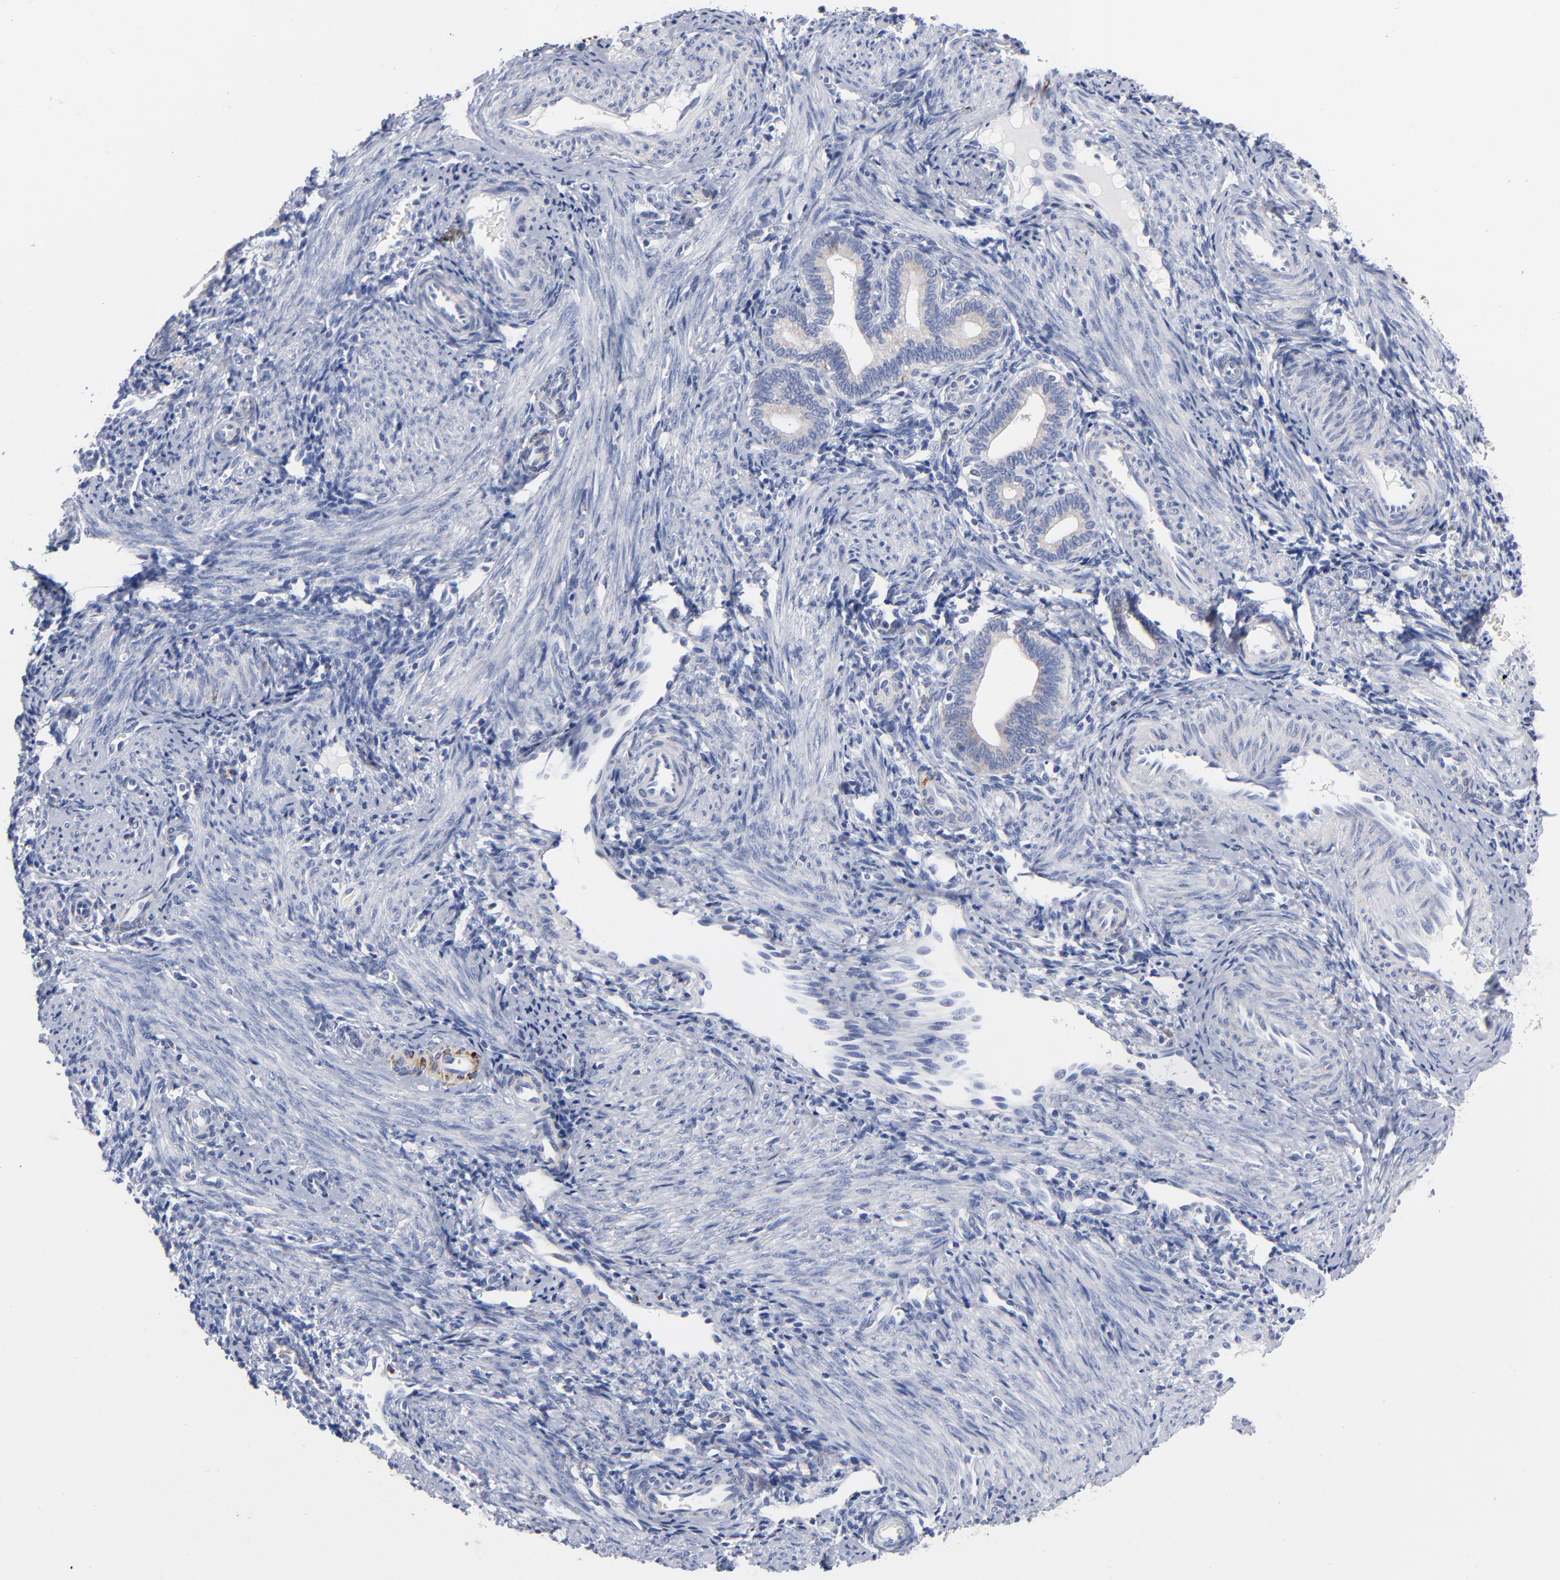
{"staining": {"intensity": "weak", "quantity": "<25%", "location": "cytoplasmic/membranous"}, "tissue": "endometrium", "cell_type": "Cells in endometrial stroma", "image_type": "normal", "snomed": [{"axis": "morphology", "description": "Normal tissue, NOS"}, {"axis": "topography", "description": "Uterus"}, {"axis": "topography", "description": "Endometrium"}], "caption": "Protein analysis of benign endometrium reveals no significant expression in cells in endometrial stroma. (Brightfield microscopy of DAB IHC at high magnification).", "gene": "CHCHD10", "patient": {"sex": "female", "age": 33}}